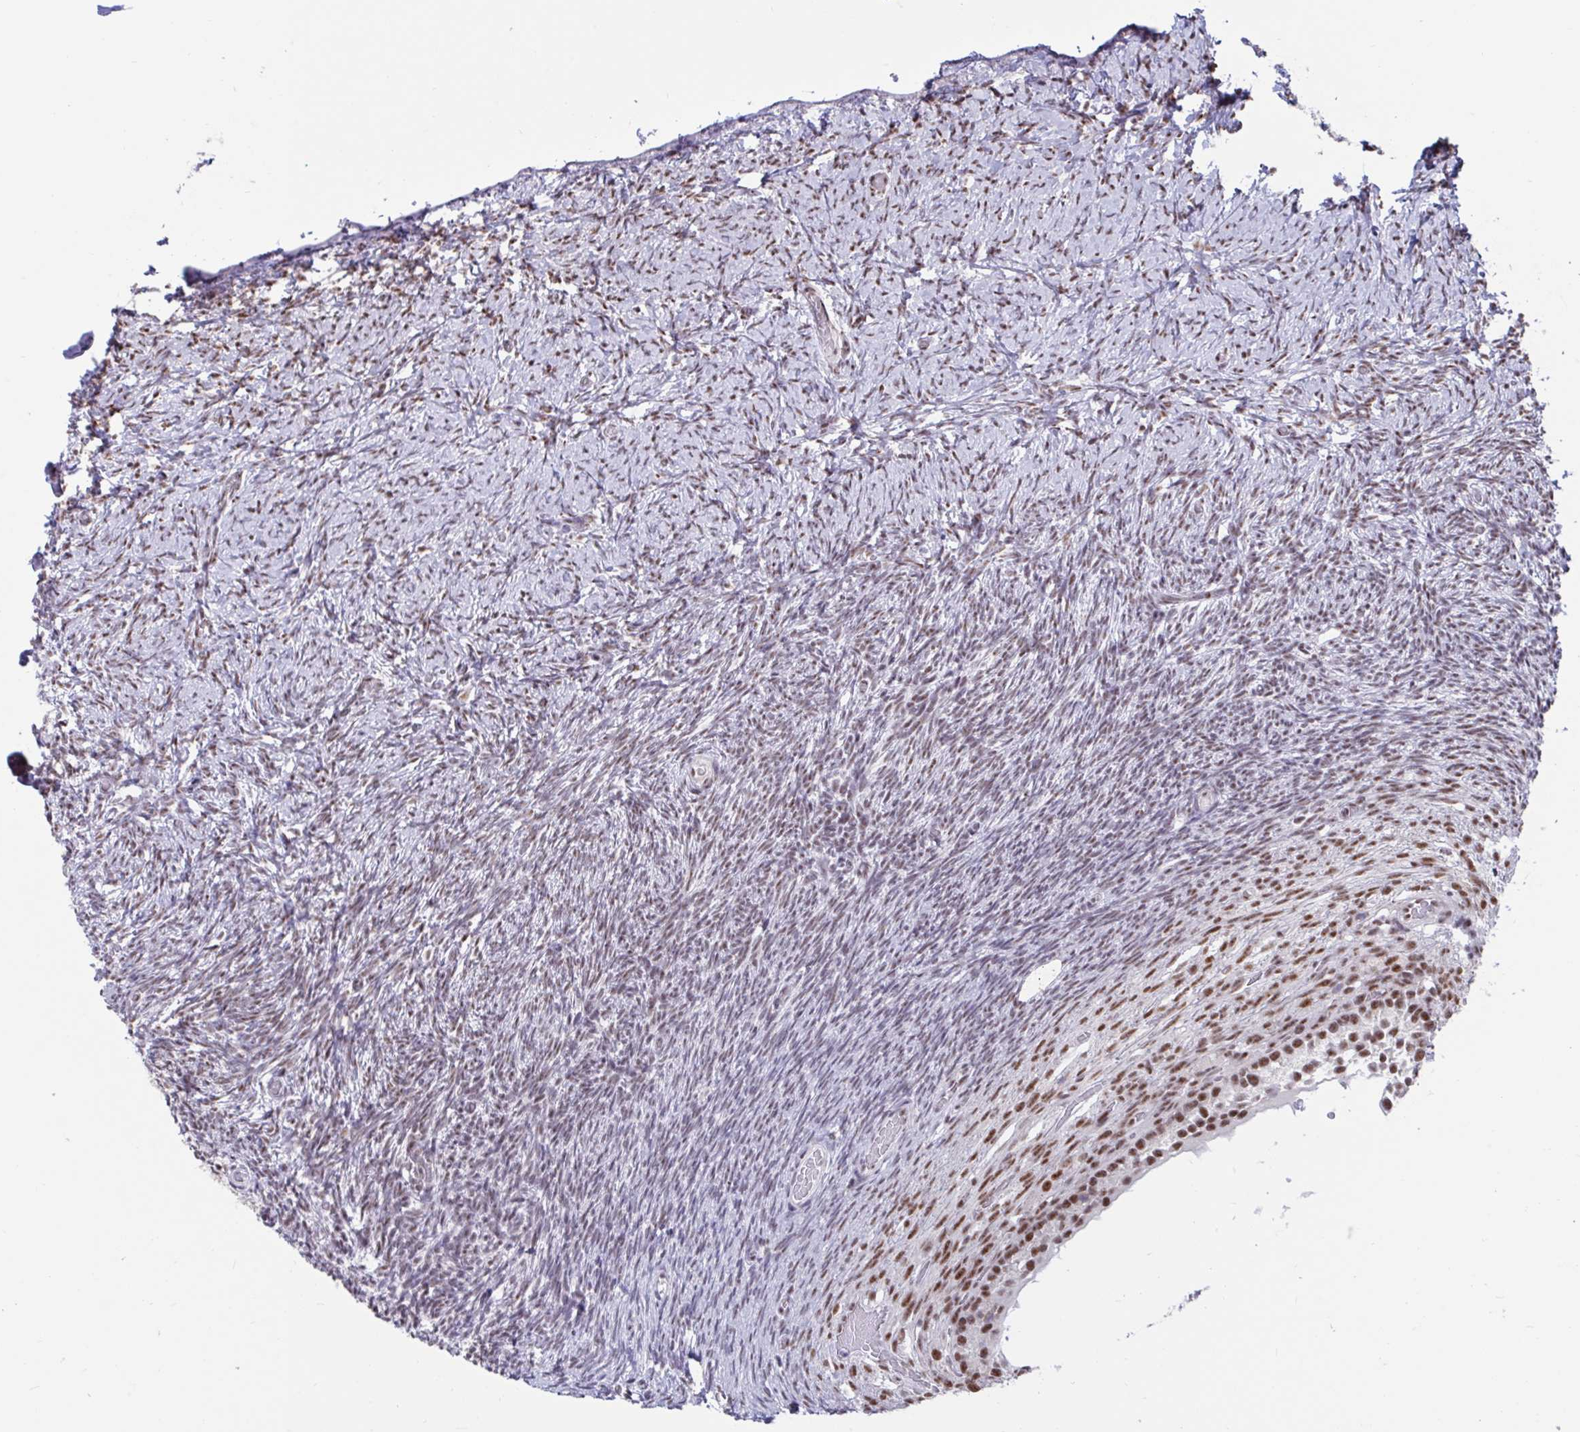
{"staining": {"intensity": "weak", "quantity": "25%-75%", "location": "nuclear"}, "tissue": "ovary", "cell_type": "Ovarian stroma cells", "image_type": "normal", "snomed": [{"axis": "morphology", "description": "Normal tissue, NOS"}, {"axis": "topography", "description": "Ovary"}], "caption": "Immunohistochemical staining of normal human ovary displays low levels of weak nuclear expression in approximately 25%-75% of ovarian stroma cells. (Stains: DAB (3,3'-diaminobenzidine) in brown, nuclei in blue, Microscopy: brightfield microscopy at high magnification).", "gene": "DDX39A", "patient": {"sex": "female", "age": 39}}